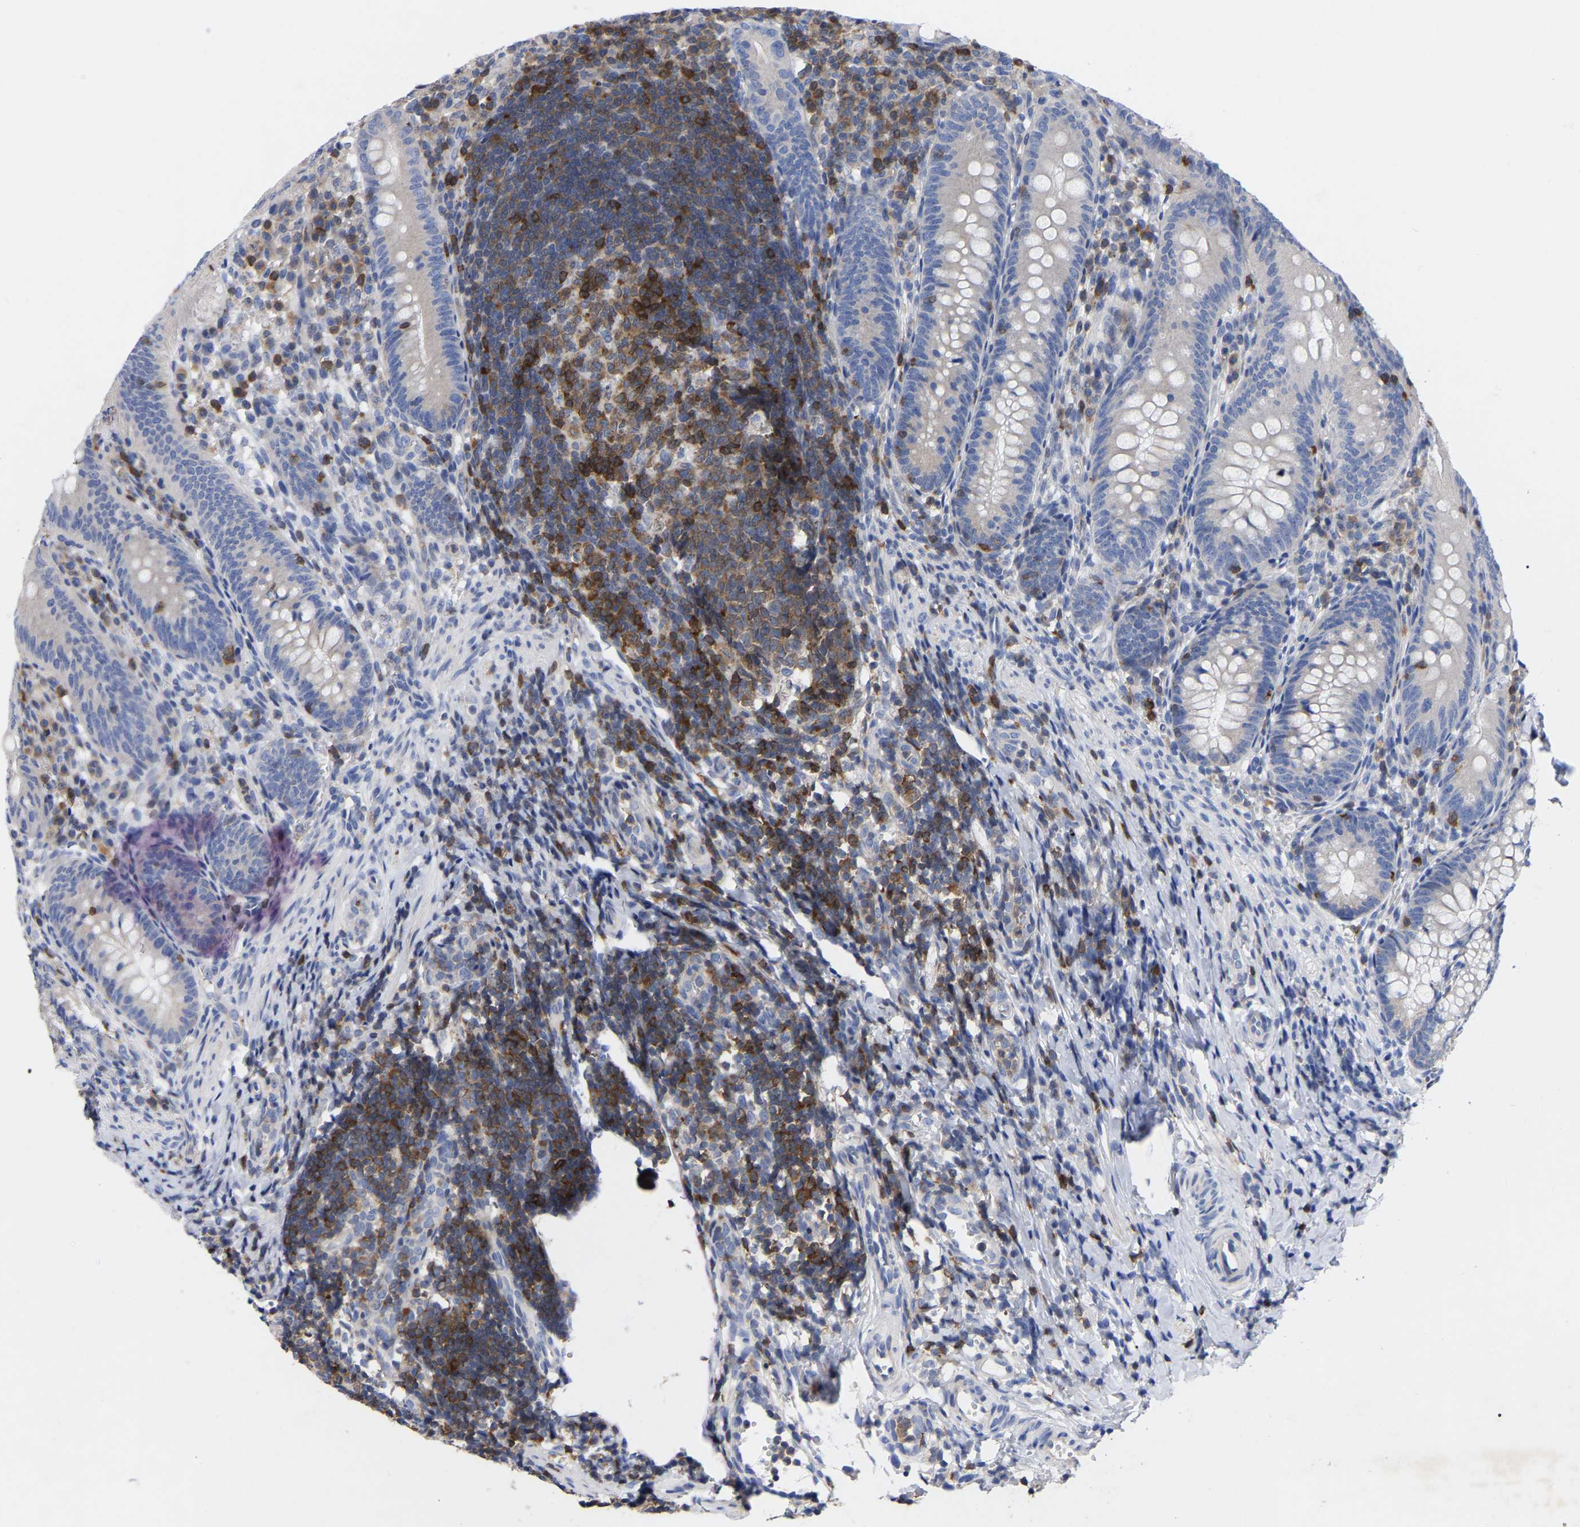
{"staining": {"intensity": "negative", "quantity": "none", "location": "none"}, "tissue": "appendix", "cell_type": "Glandular cells", "image_type": "normal", "snomed": [{"axis": "morphology", "description": "Normal tissue, NOS"}, {"axis": "topography", "description": "Appendix"}], "caption": "A micrograph of appendix stained for a protein reveals no brown staining in glandular cells. (Stains: DAB (3,3'-diaminobenzidine) immunohistochemistry with hematoxylin counter stain, Microscopy: brightfield microscopy at high magnification).", "gene": "PTPN7", "patient": {"sex": "male", "age": 1}}